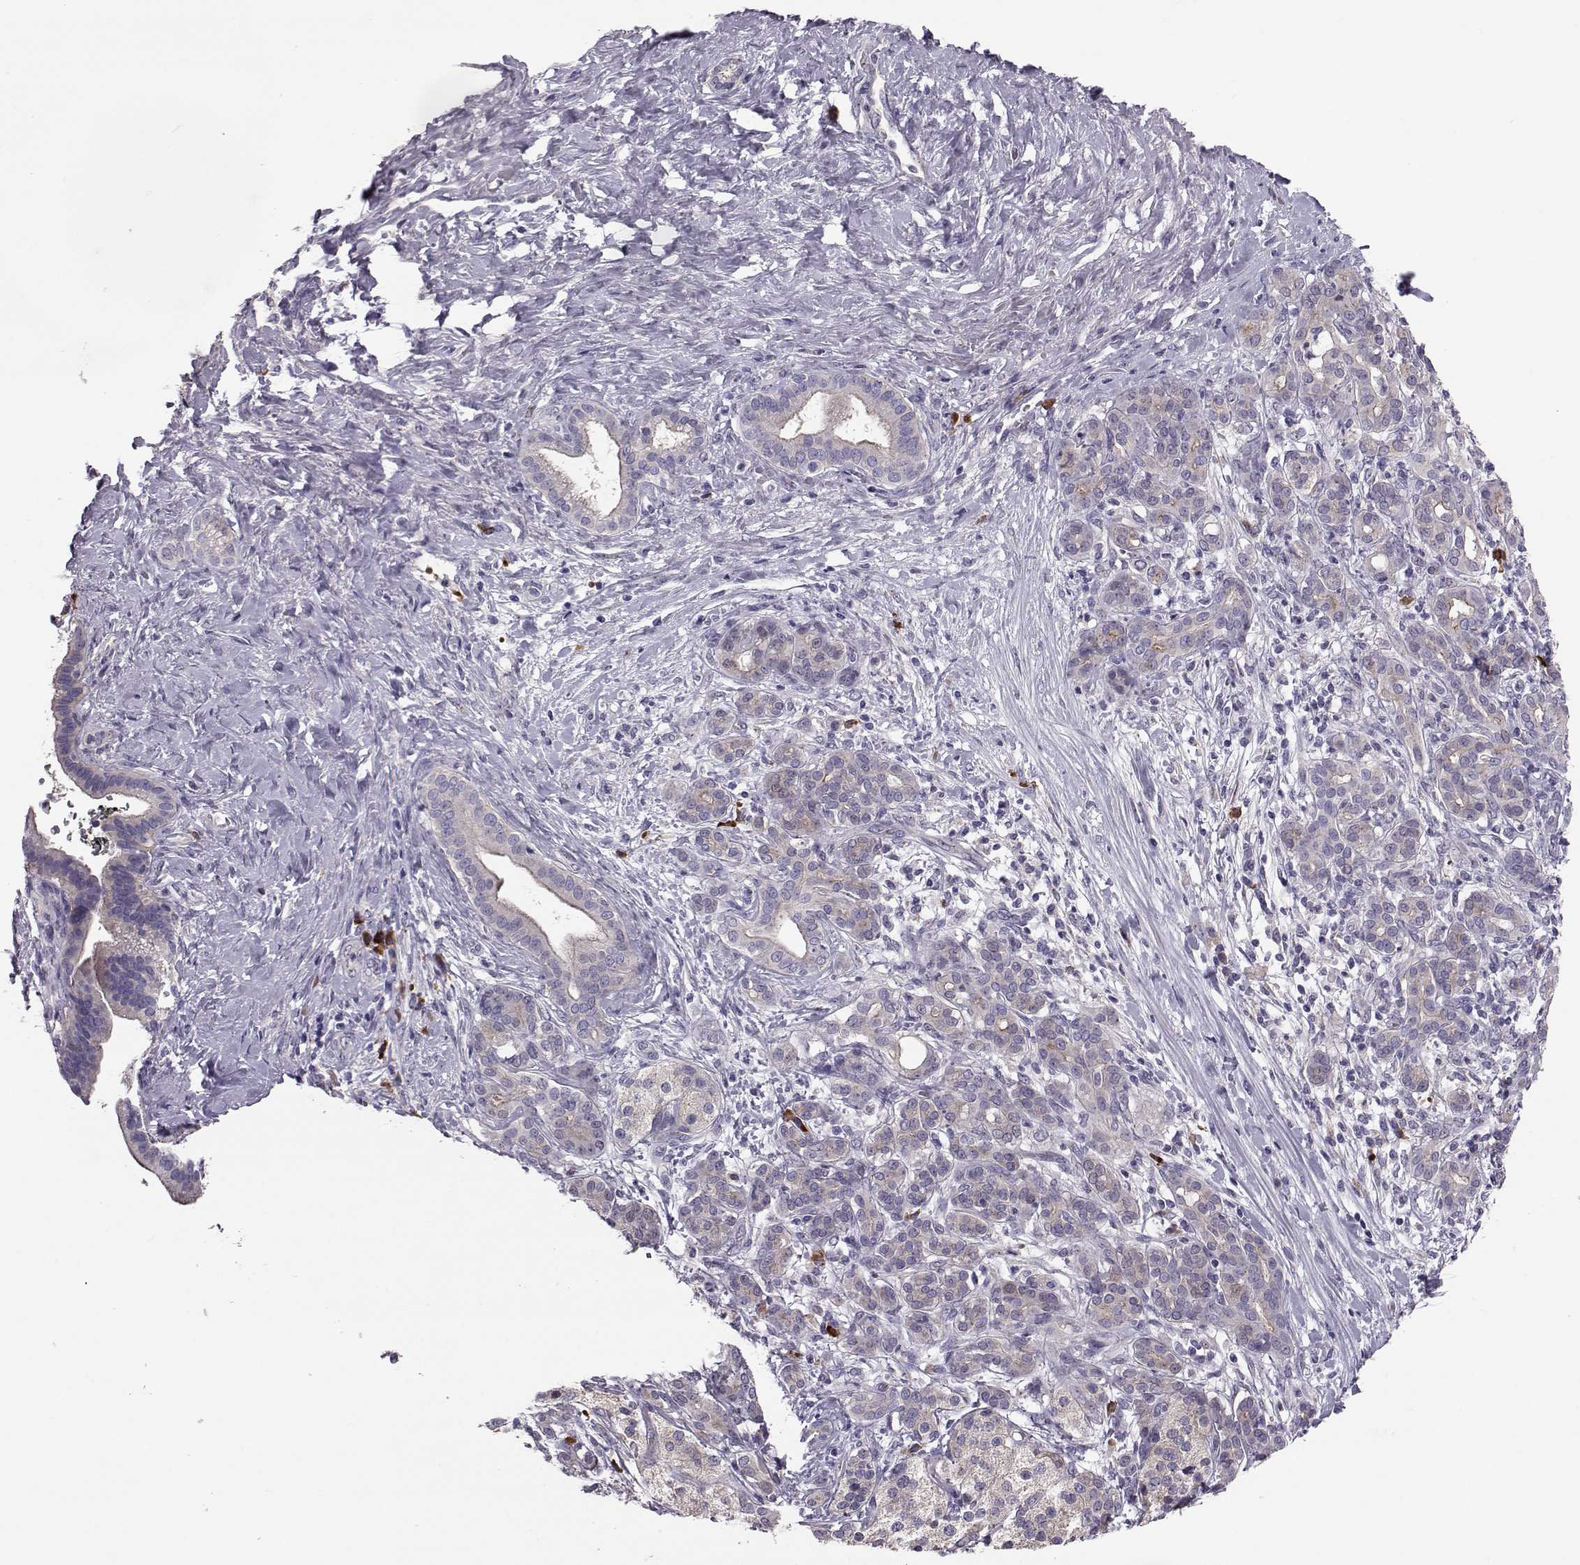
{"staining": {"intensity": "negative", "quantity": "none", "location": "none"}, "tissue": "pancreatic cancer", "cell_type": "Tumor cells", "image_type": "cancer", "snomed": [{"axis": "morphology", "description": "Adenocarcinoma, NOS"}, {"axis": "topography", "description": "Pancreas"}], "caption": "The IHC photomicrograph has no significant expression in tumor cells of adenocarcinoma (pancreatic) tissue.", "gene": "ADGRG5", "patient": {"sex": "male", "age": 44}}